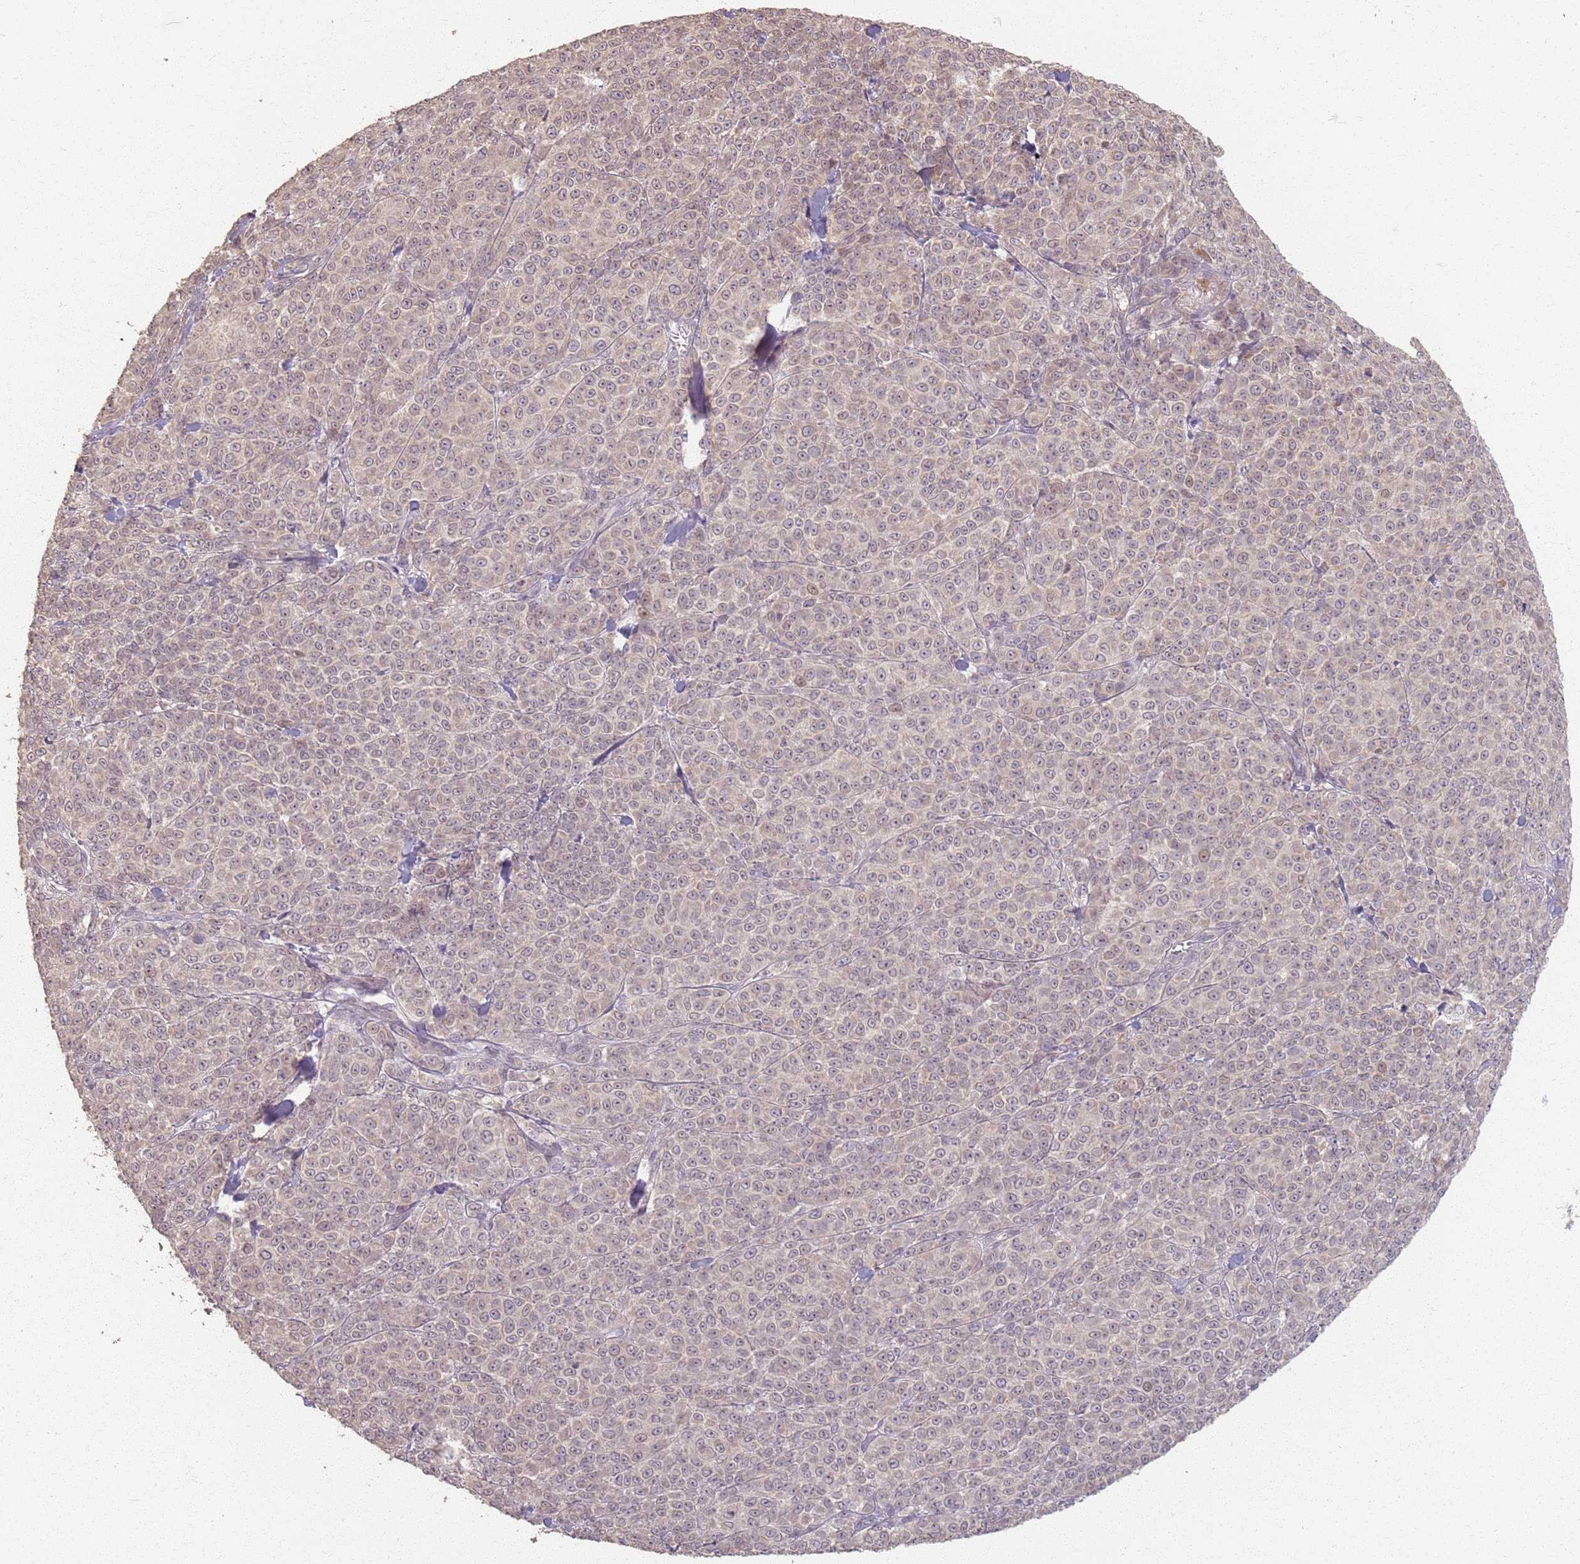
{"staining": {"intensity": "weak", "quantity": "<25%", "location": "nuclear"}, "tissue": "melanoma", "cell_type": "Tumor cells", "image_type": "cancer", "snomed": [{"axis": "morphology", "description": "Normal tissue, NOS"}, {"axis": "morphology", "description": "Malignant melanoma, NOS"}, {"axis": "topography", "description": "Skin"}], "caption": "Tumor cells are negative for protein expression in human melanoma.", "gene": "CCDC168", "patient": {"sex": "female", "age": 34}}